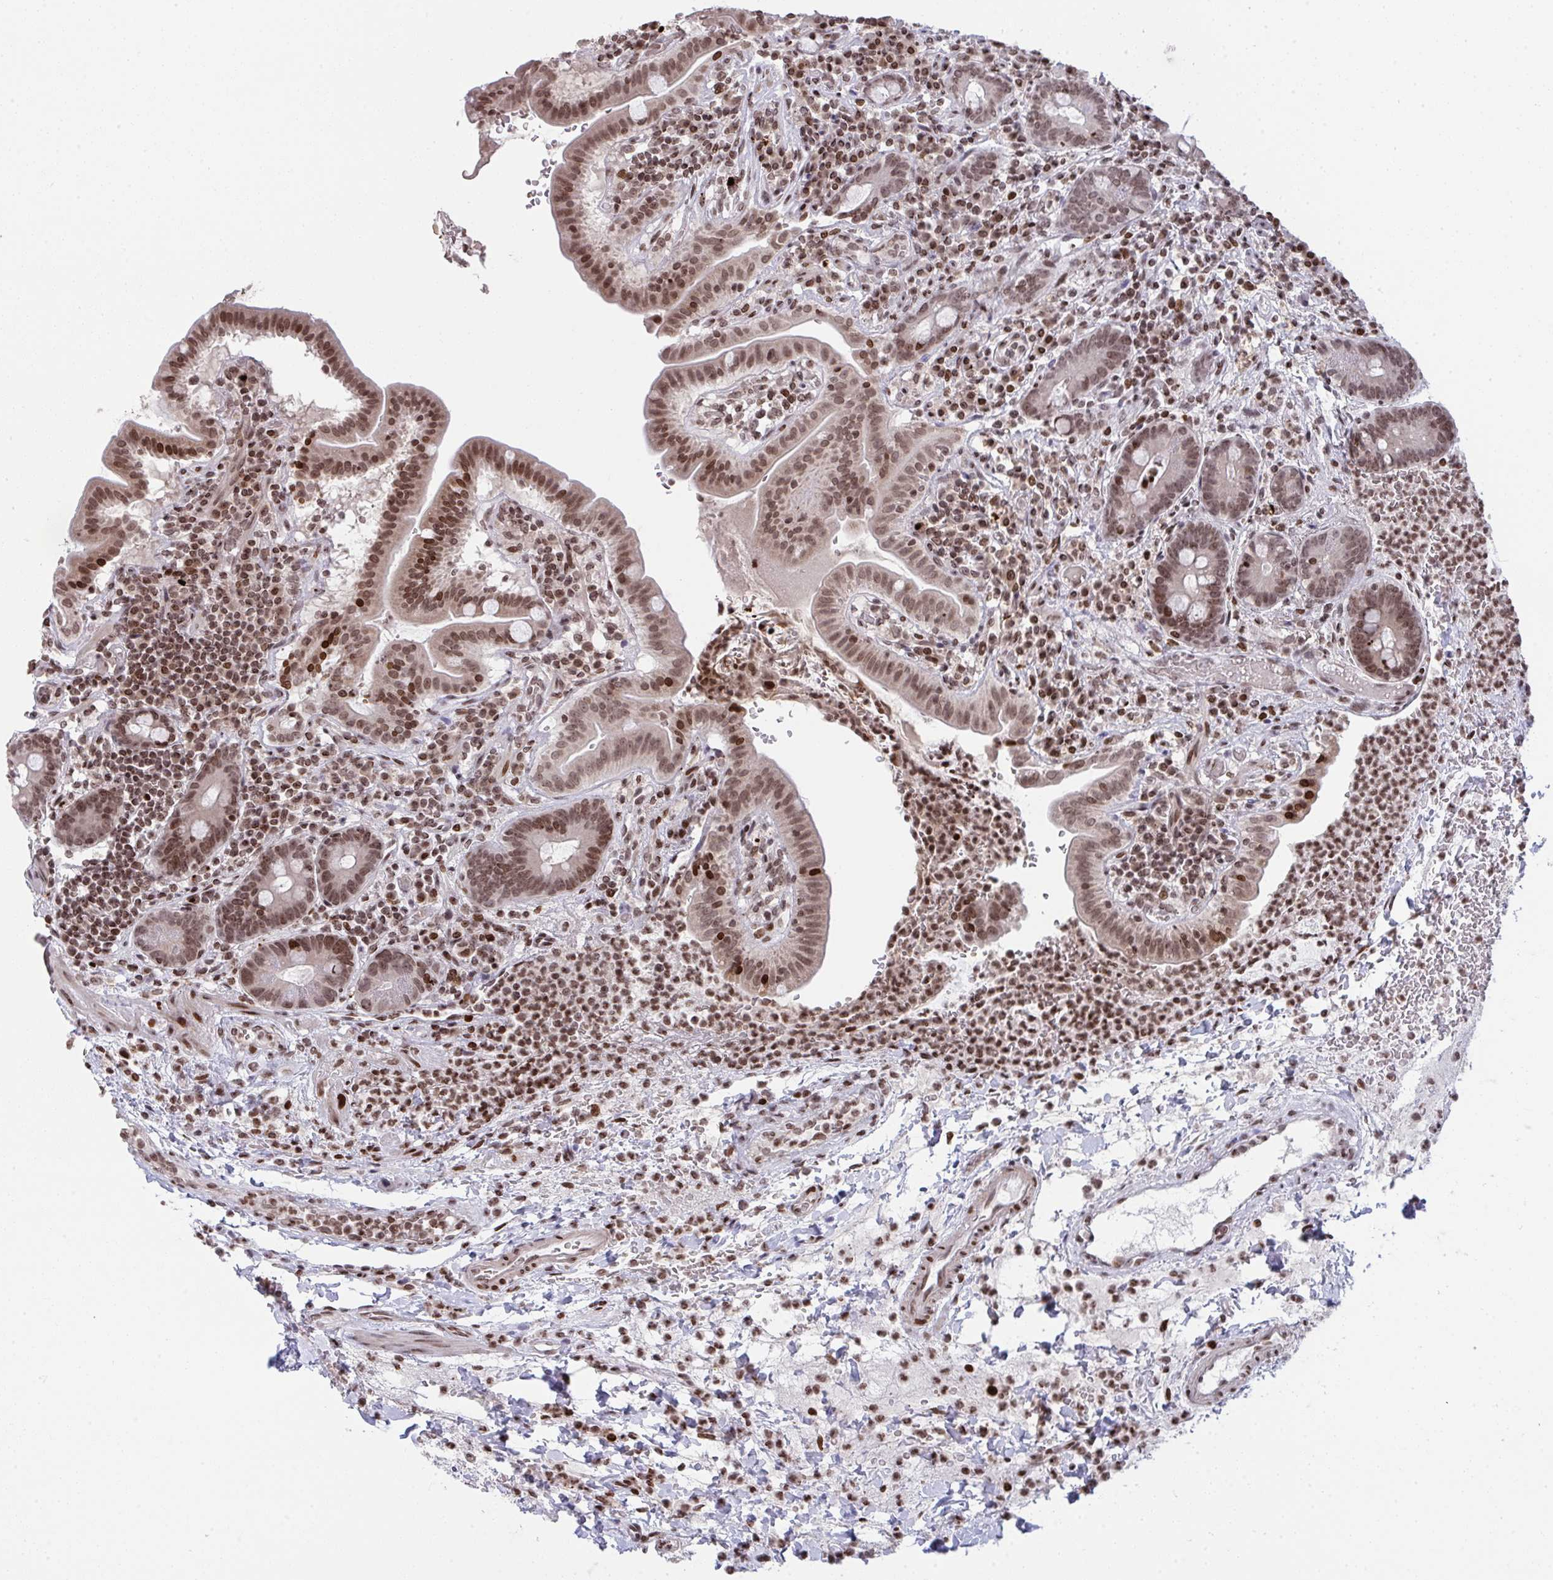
{"staining": {"intensity": "strong", "quantity": ">75%", "location": "nuclear"}, "tissue": "small intestine", "cell_type": "Glandular cells", "image_type": "normal", "snomed": [{"axis": "morphology", "description": "Normal tissue, NOS"}, {"axis": "topography", "description": "Small intestine"}], "caption": "DAB immunohistochemical staining of benign human small intestine exhibits strong nuclear protein positivity in approximately >75% of glandular cells.", "gene": "NIP7", "patient": {"sex": "male", "age": 26}}